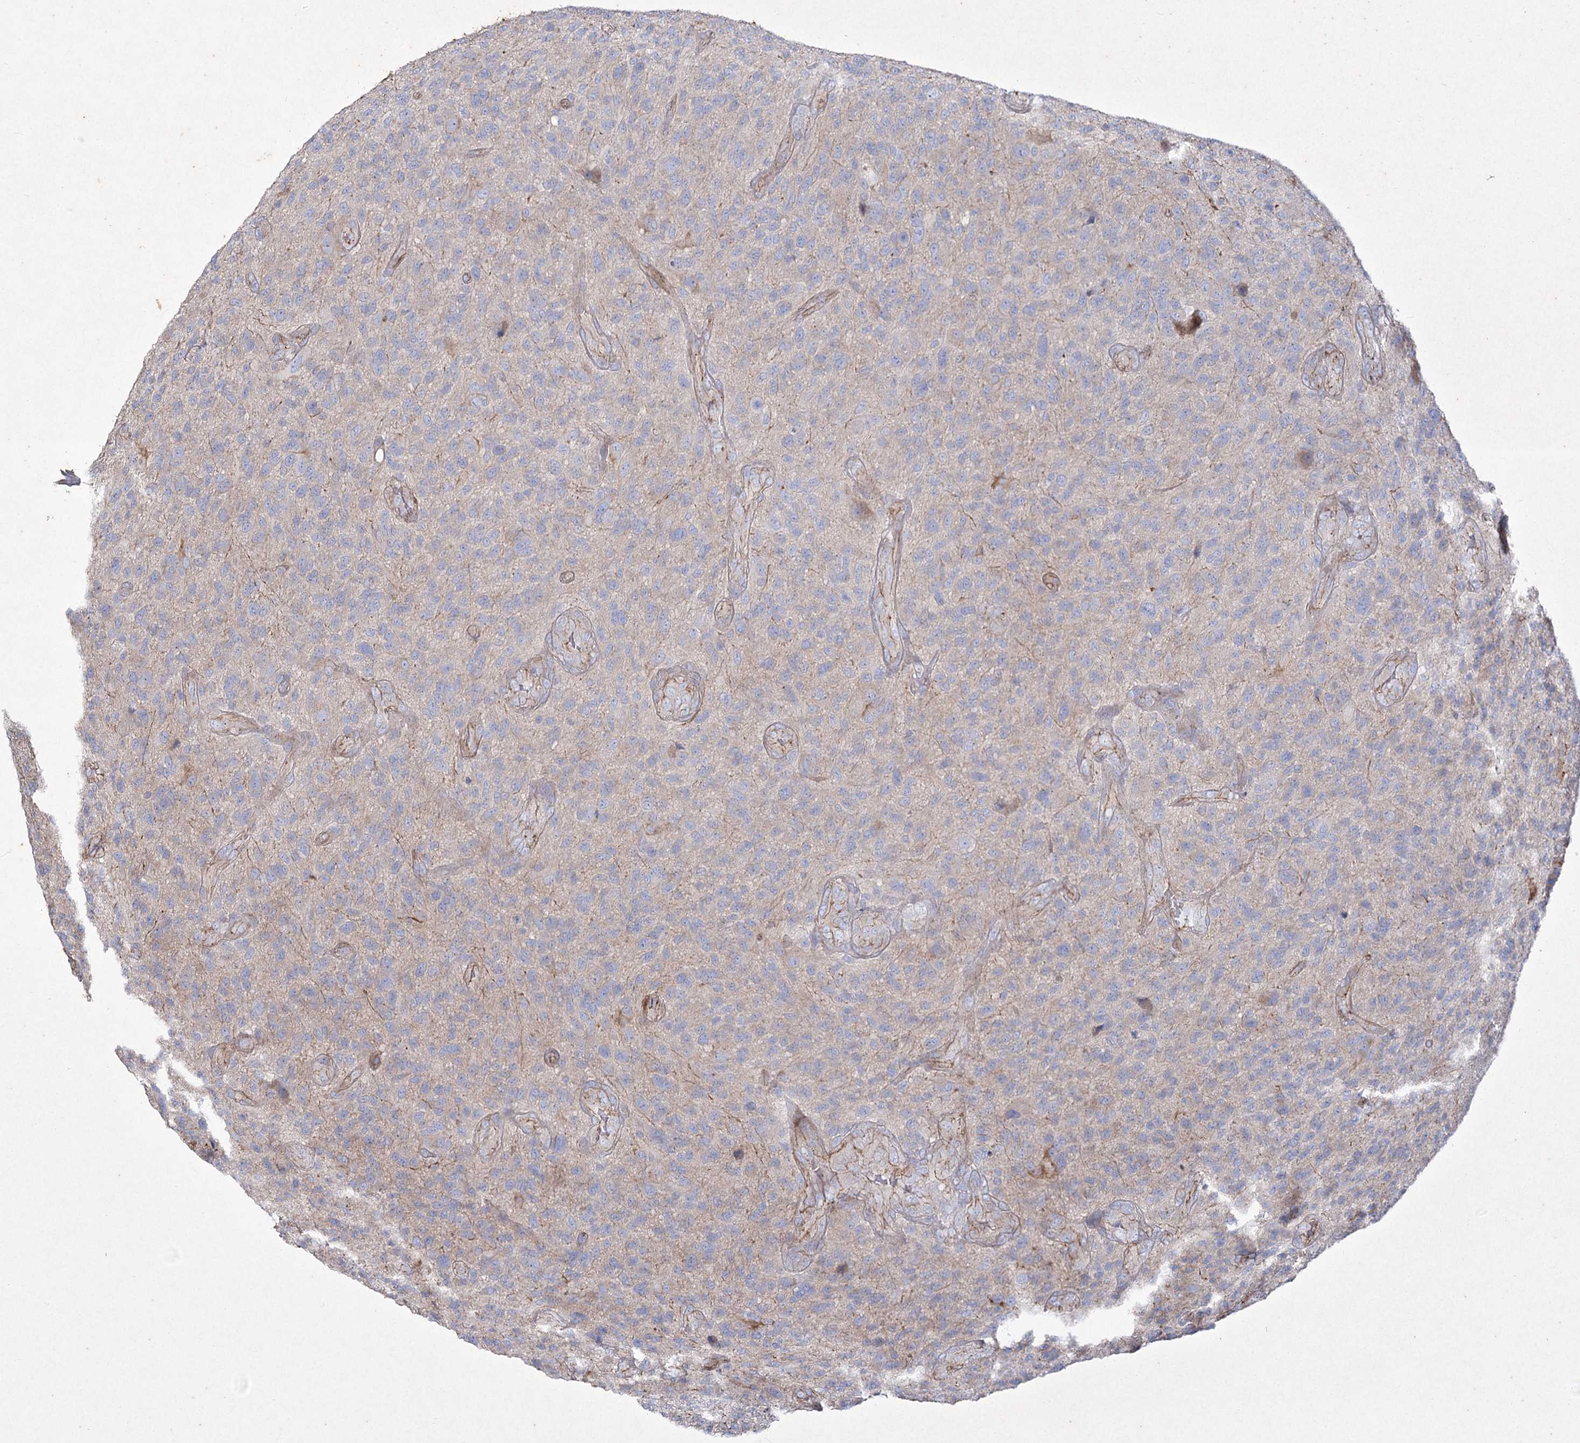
{"staining": {"intensity": "negative", "quantity": "none", "location": "none"}, "tissue": "glioma", "cell_type": "Tumor cells", "image_type": "cancer", "snomed": [{"axis": "morphology", "description": "Glioma, malignant, High grade"}, {"axis": "topography", "description": "Brain"}], "caption": "The IHC image has no significant expression in tumor cells of malignant high-grade glioma tissue.", "gene": "LDLRAD3", "patient": {"sex": "male", "age": 47}}